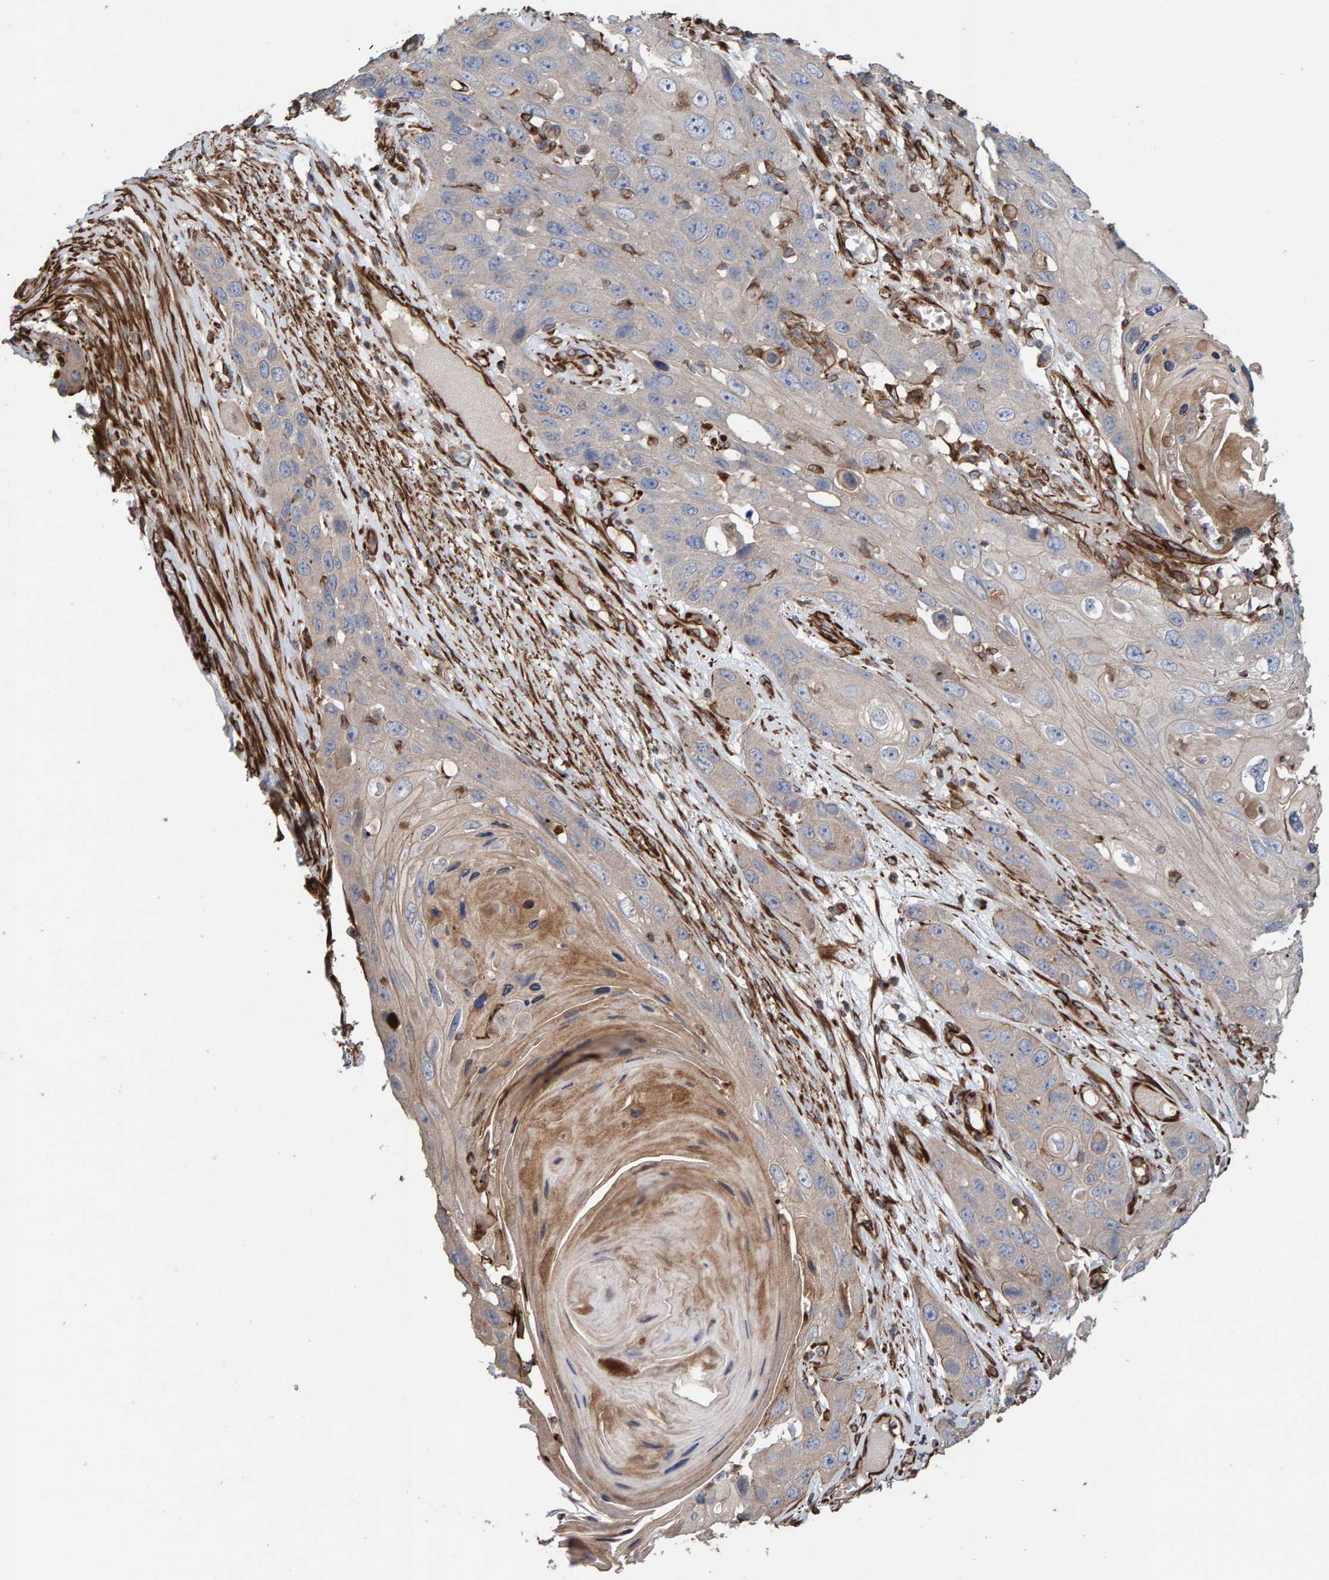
{"staining": {"intensity": "moderate", "quantity": "<25%", "location": "cytoplasmic/membranous"}, "tissue": "skin cancer", "cell_type": "Tumor cells", "image_type": "cancer", "snomed": [{"axis": "morphology", "description": "Squamous cell carcinoma, NOS"}, {"axis": "topography", "description": "Skin"}], "caption": "This micrograph shows immunohistochemistry (IHC) staining of human skin cancer (squamous cell carcinoma), with low moderate cytoplasmic/membranous positivity in approximately <25% of tumor cells.", "gene": "ZNF347", "patient": {"sex": "male", "age": 55}}